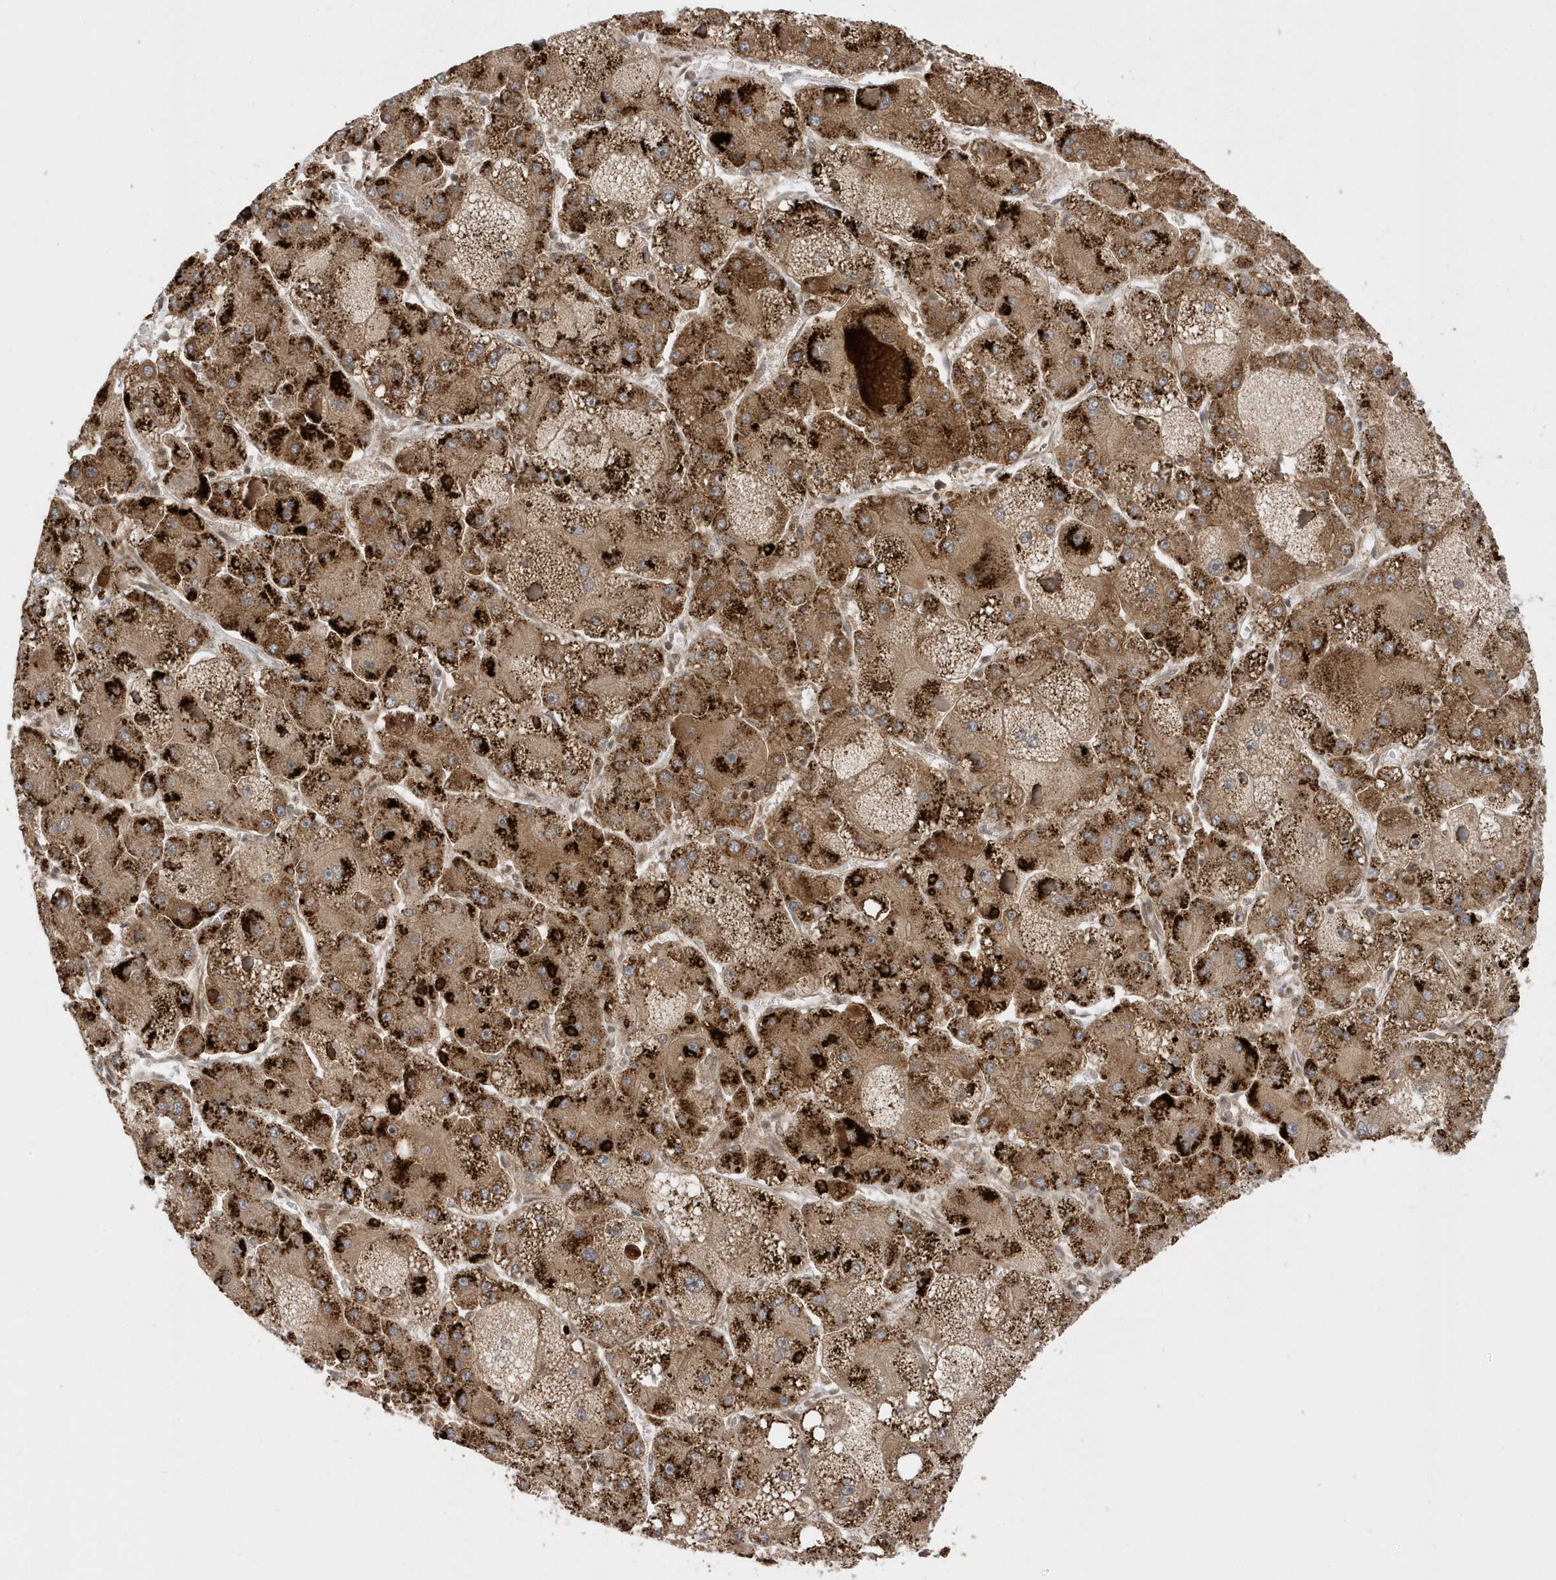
{"staining": {"intensity": "strong", "quantity": ">75%", "location": "cytoplasmic/membranous"}, "tissue": "liver cancer", "cell_type": "Tumor cells", "image_type": "cancer", "snomed": [{"axis": "morphology", "description": "Carcinoma, Hepatocellular, NOS"}, {"axis": "topography", "description": "Liver"}], "caption": "Liver hepatocellular carcinoma tissue reveals strong cytoplasmic/membranous positivity in approximately >75% of tumor cells, visualized by immunohistochemistry.", "gene": "METTL21A", "patient": {"sex": "female", "age": 73}}